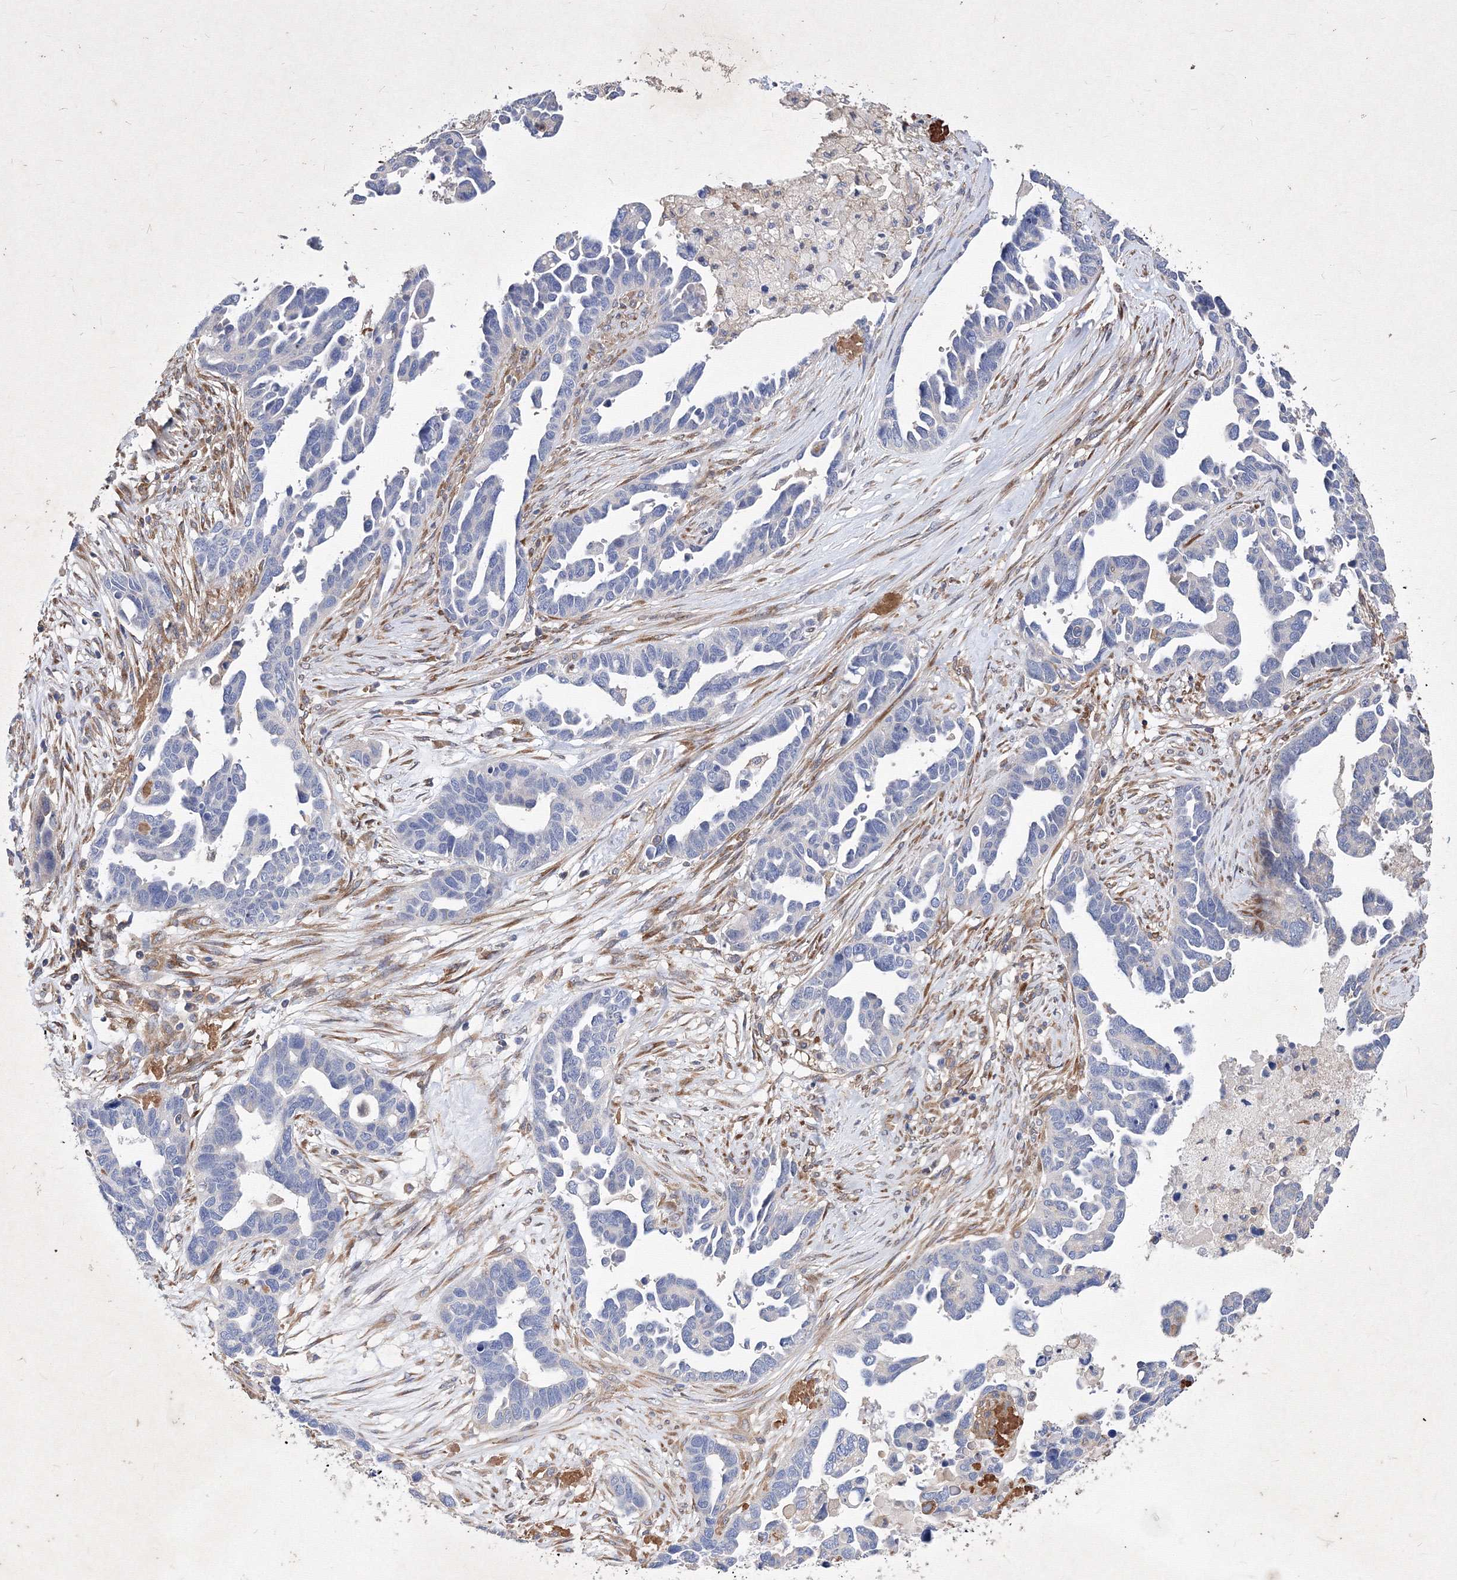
{"staining": {"intensity": "negative", "quantity": "none", "location": "none"}, "tissue": "ovarian cancer", "cell_type": "Tumor cells", "image_type": "cancer", "snomed": [{"axis": "morphology", "description": "Cystadenocarcinoma, serous, NOS"}, {"axis": "topography", "description": "Ovary"}], "caption": "This is an IHC histopathology image of human ovarian serous cystadenocarcinoma. There is no positivity in tumor cells.", "gene": "SNX18", "patient": {"sex": "female", "age": 54}}